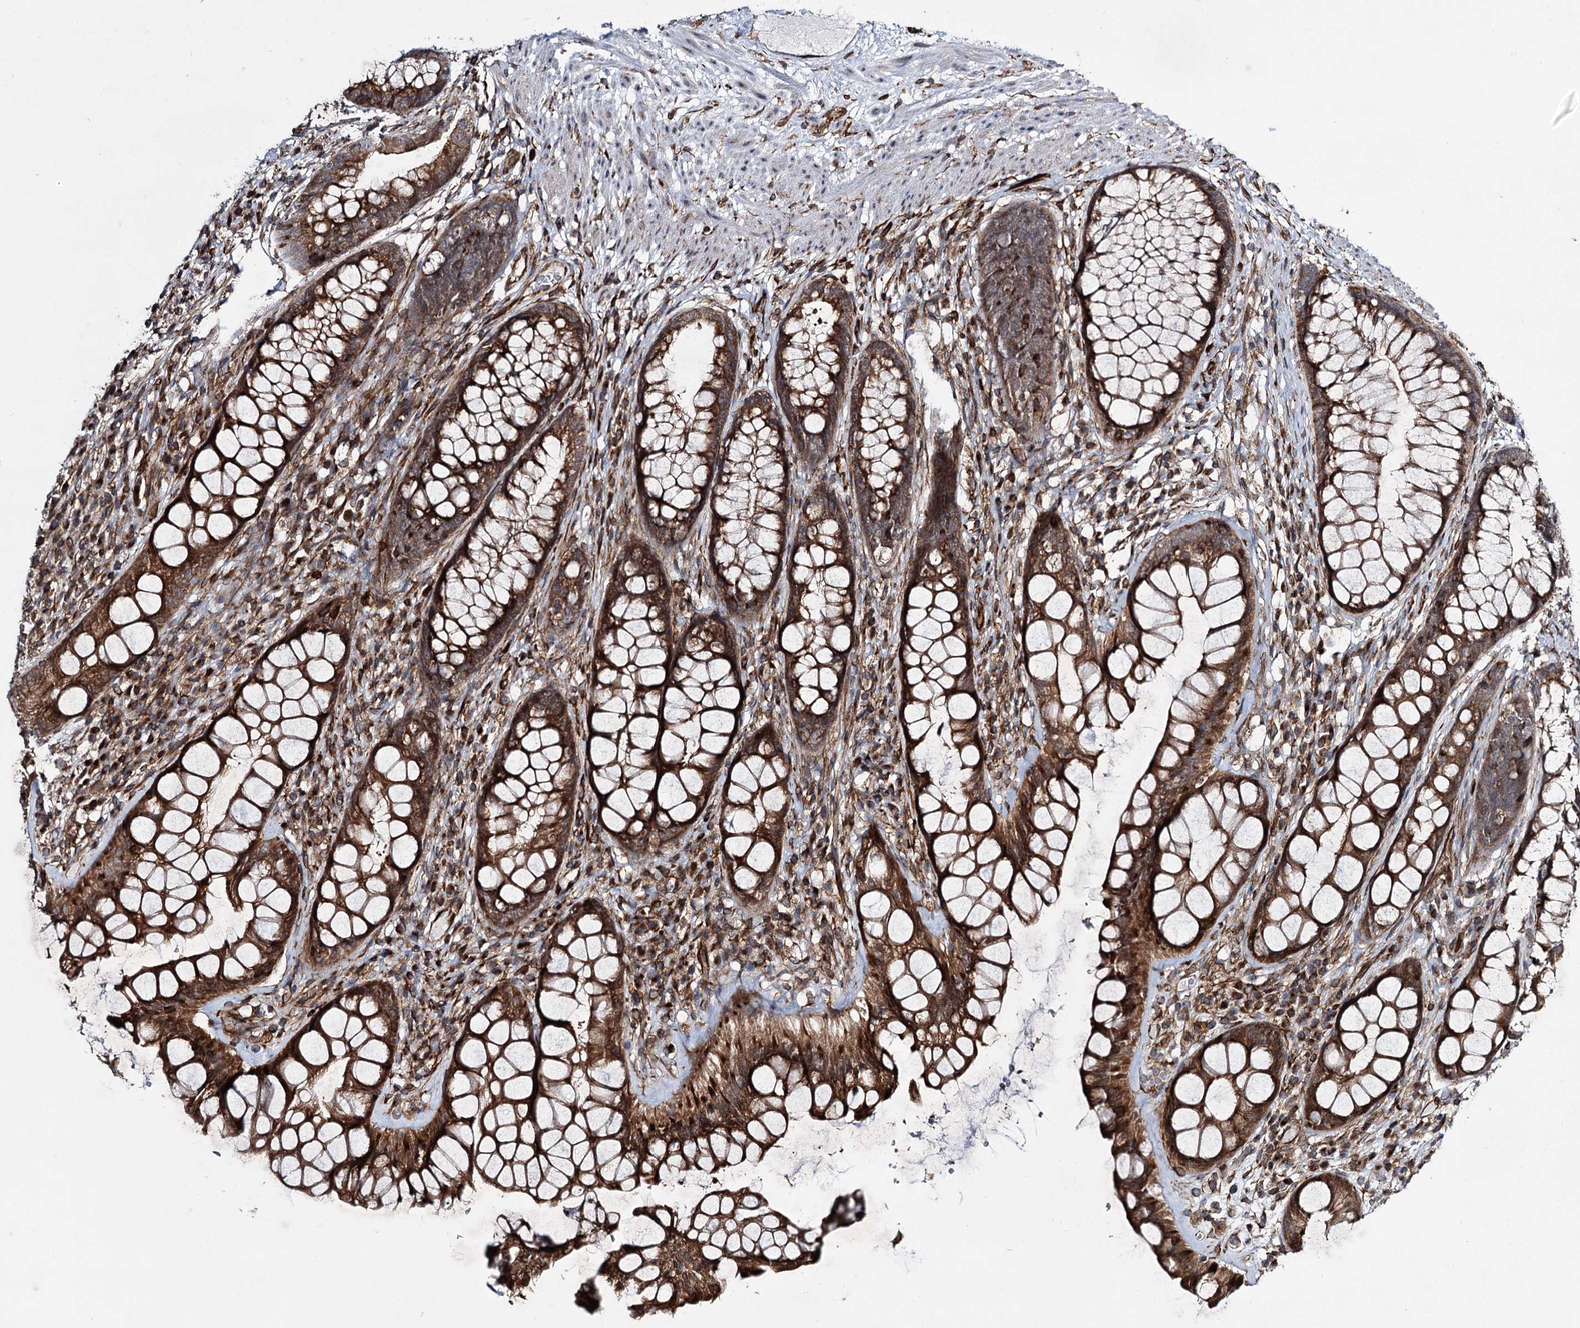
{"staining": {"intensity": "strong", "quantity": ">75%", "location": "cytoplasmic/membranous"}, "tissue": "rectum", "cell_type": "Glandular cells", "image_type": "normal", "snomed": [{"axis": "morphology", "description": "Normal tissue, NOS"}, {"axis": "topography", "description": "Rectum"}], "caption": "This image demonstrates IHC staining of benign human rectum, with high strong cytoplasmic/membranous expression in about >75% of glandular cells.", "gene": "DPEP2", "patient": {"sex": "male", "age": 74}}